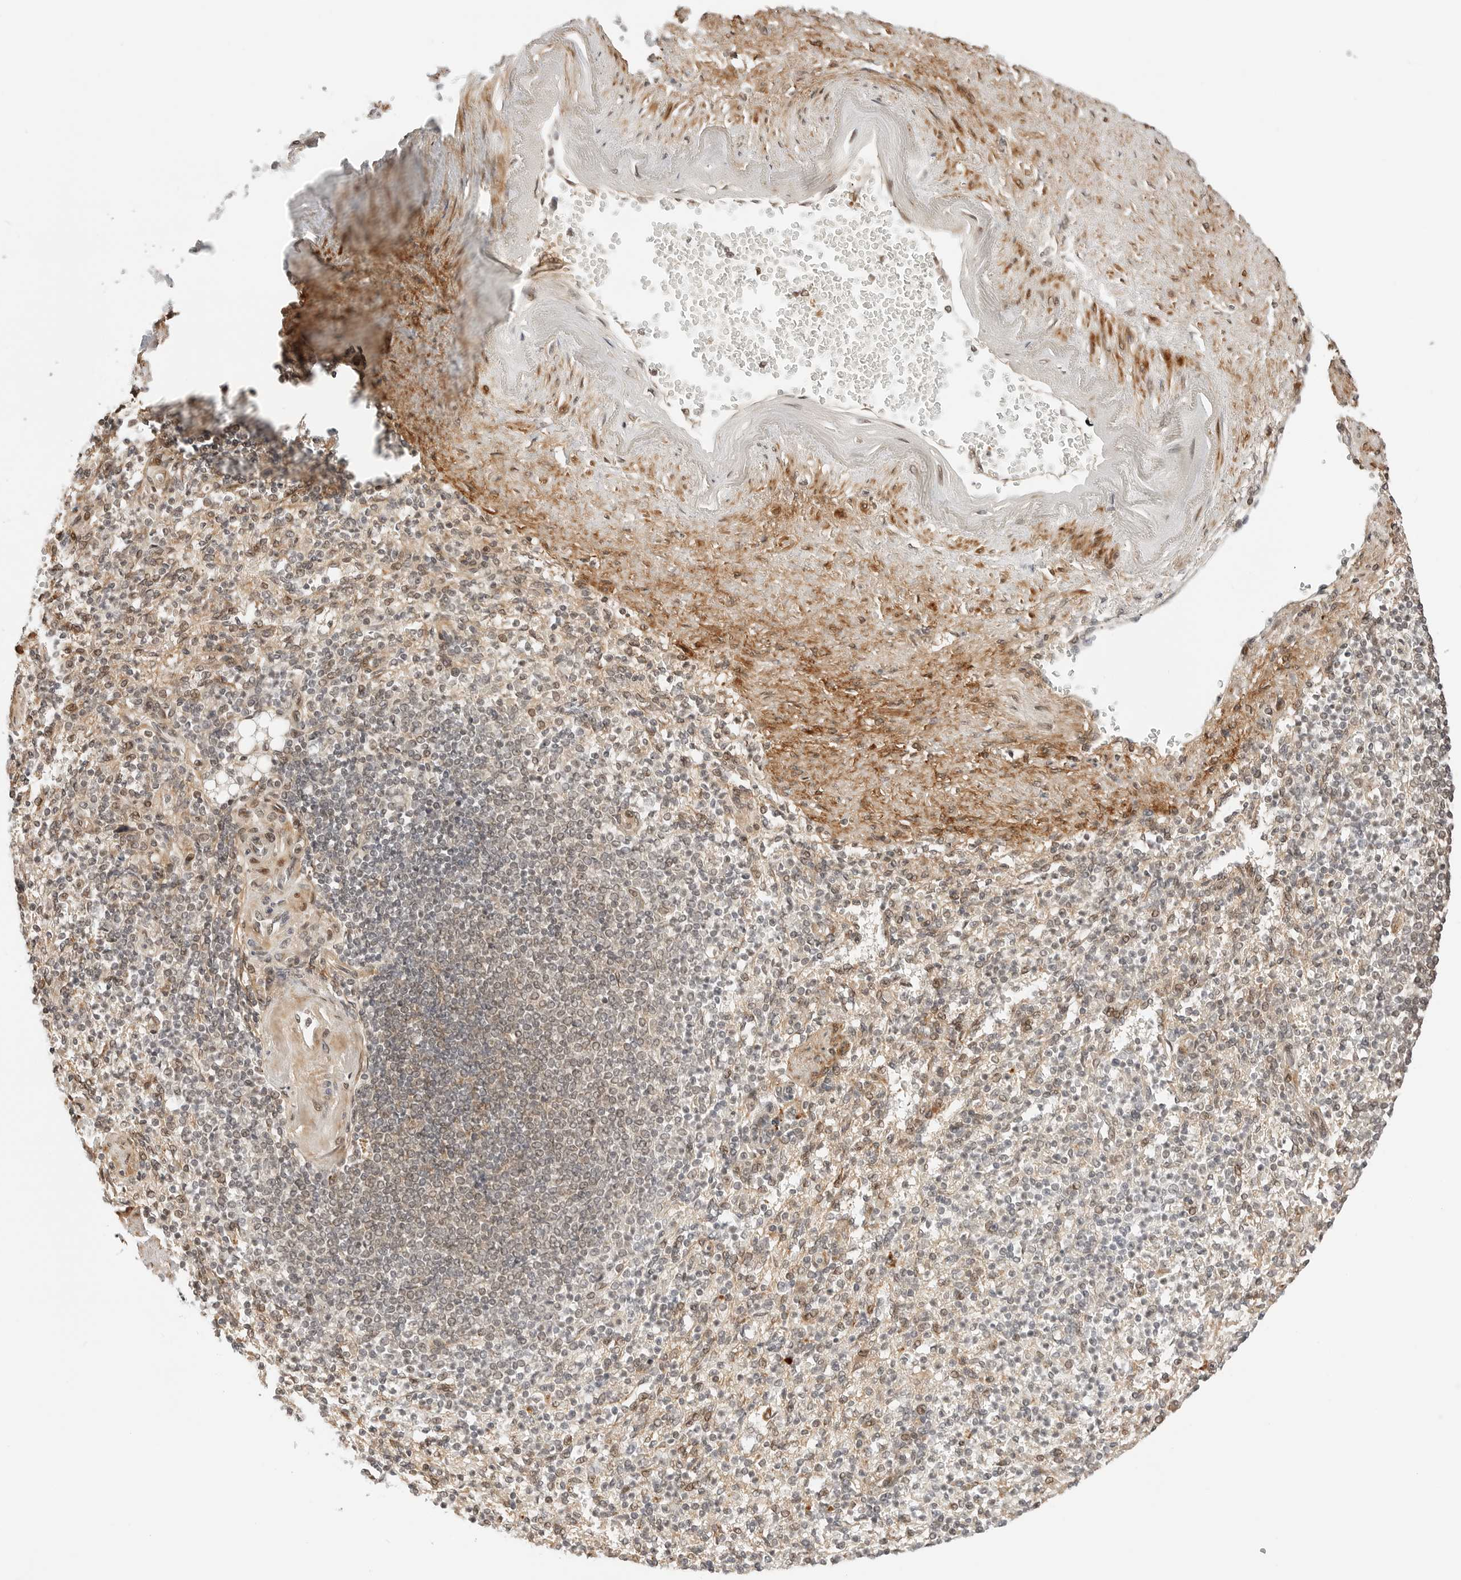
{"staining": {"intensity": "weak", "quantity": "<25%", "location": "nuclear"}, "tissue": "spleen", "cell_type": "Cells in red pulp", "image_type": "normal", "snomed": [{"axis": "morphology", "description": "Normal tissue, NOS"}, {"axis": "topography", "description": "Spleen"}], "caption": "Micrograph shows no protein positivity in cells in red pulp of benign spleen.", "gene": "GEM", "patient": {"sex": "female", "age": 74}}